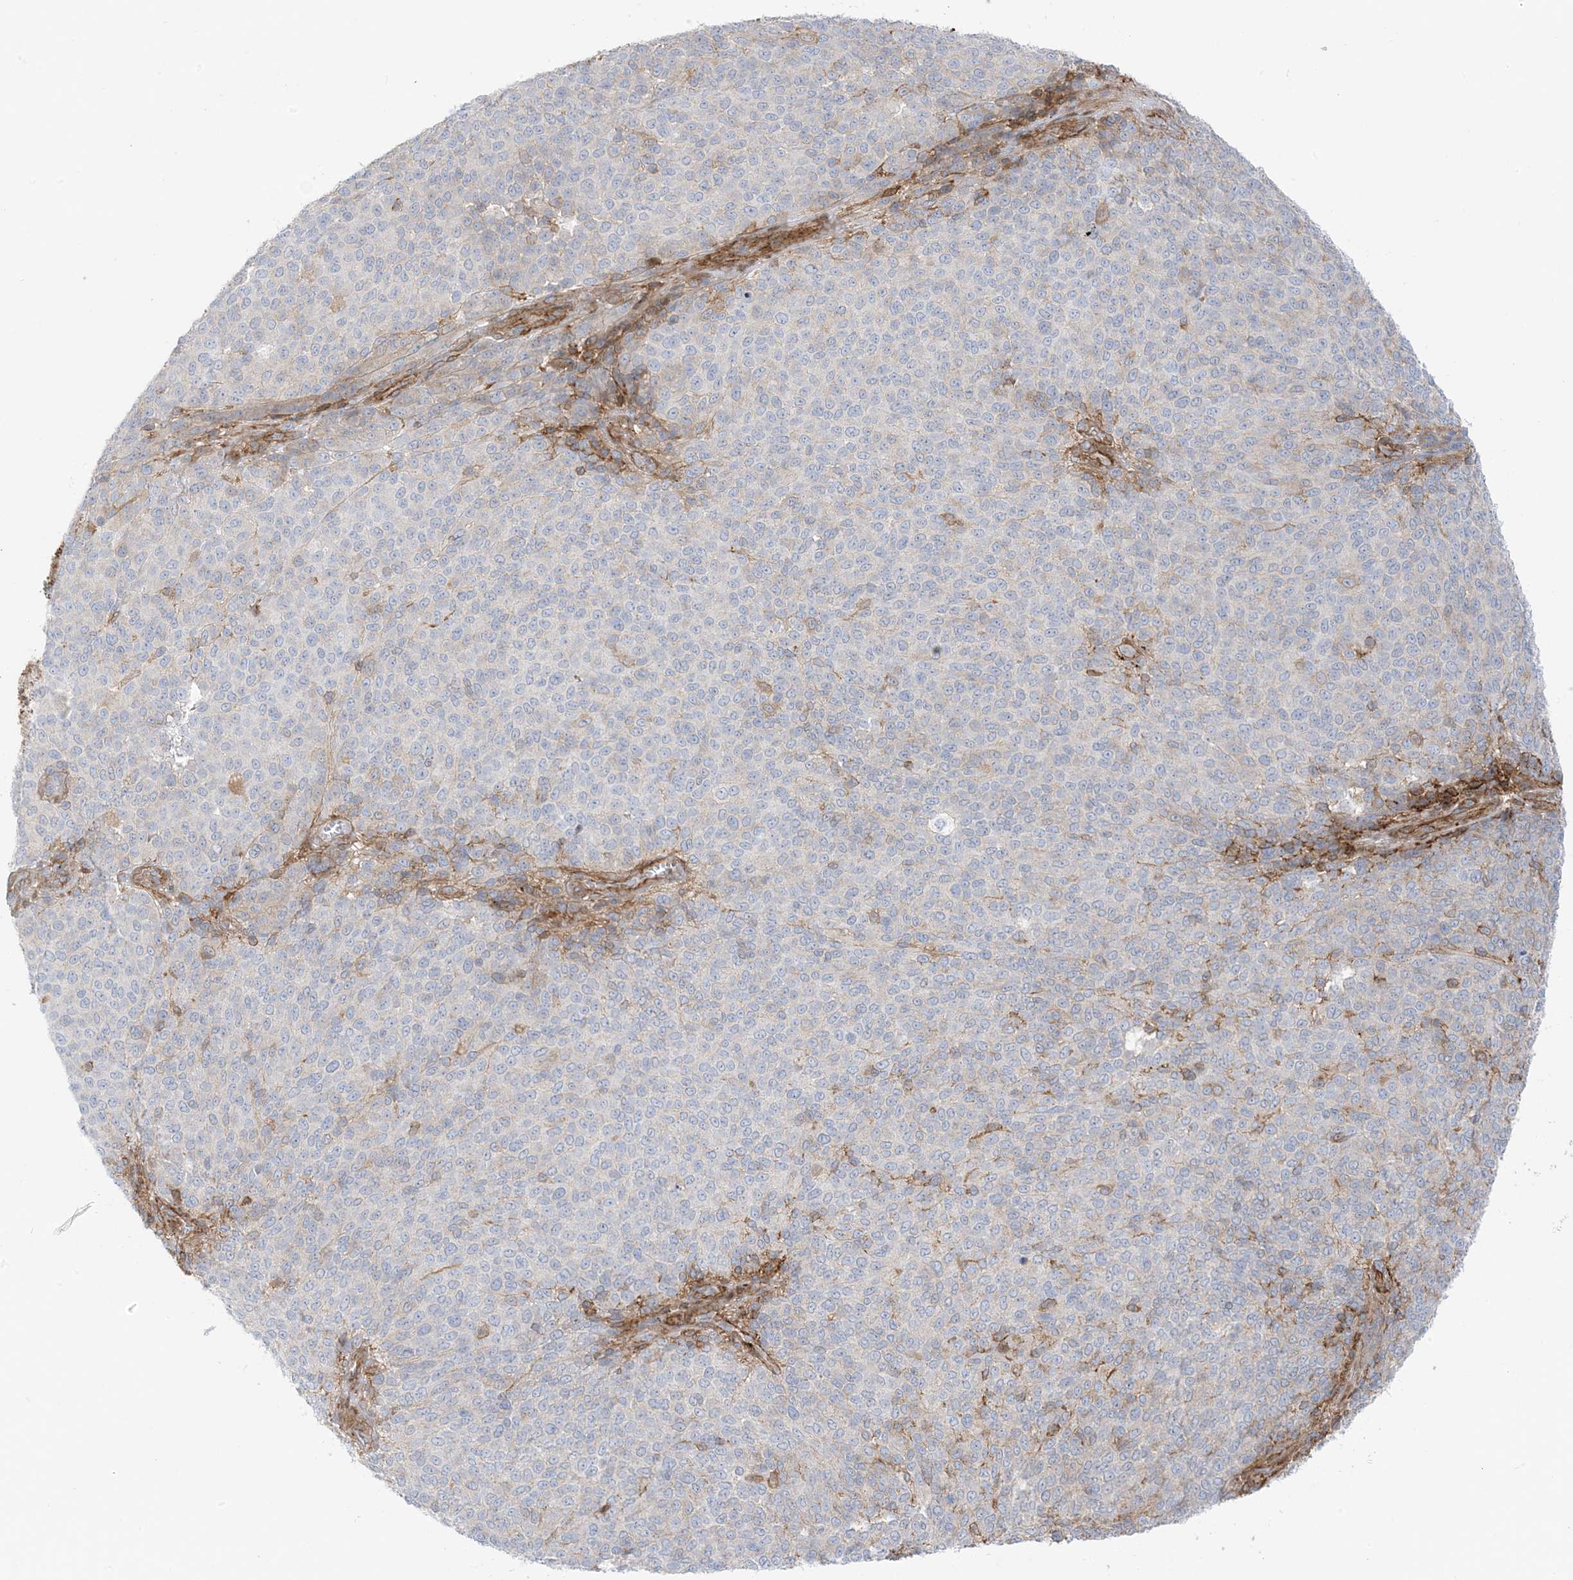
{"staining": {"intensity": "negative", "quantity": "none", "location": "none"}, "tissue": "melanoma", "cell_type": "Tumor cells", "image_type": "cancer", "snomed": [{"axis": "morphology", "description": "Malignant melanoma, NOS"}, {"axis": "topography", "description": "Skin"}], "caption": "Micrograph shows no significant protein positivity in tumor cells of malignant melanoma.", "gene": "ICMT", "patient": {"sex": "male", "age": 49}}